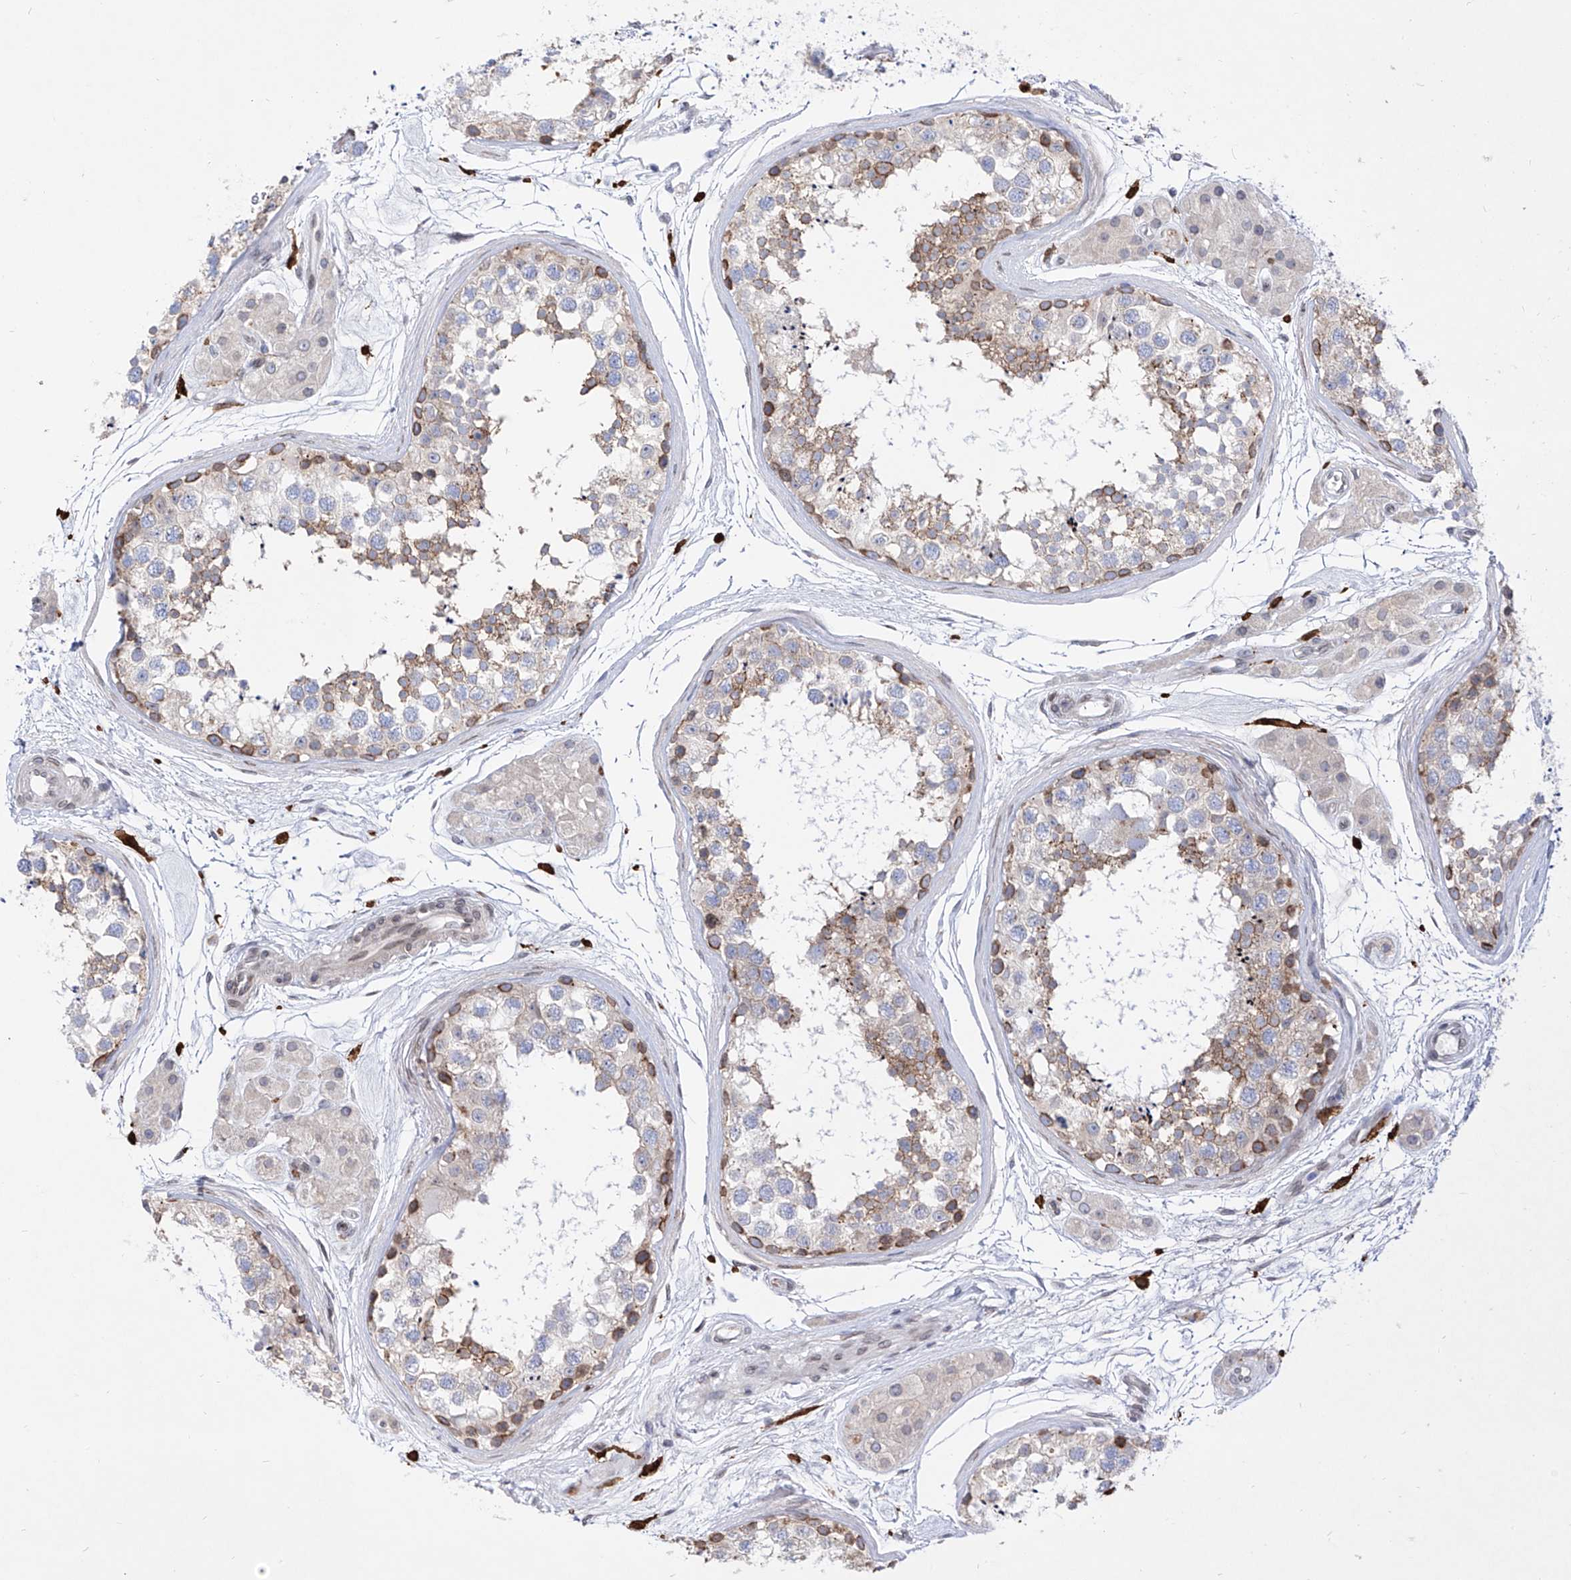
{"staining": {"intensity": "moderate", "quantity": "<25%", "location": "cytoplasmic/membranous"}, "tissue": "testis", "cell_type": "Cells in seminiferous ducts", "image_type": "normal", "snomed": [{"axis": "morphology", "description": "Normal tissue, NOS"}, {"axis": "topography", "description": "Testis"}], "caption": "Immunohistochemical staining of normal testis exhibits low levels of moderate cytoplasmic/membranous positivity in about <25% of cells in seminiferous ducts.", "gene": "LCLAT1", "patient": {"sex": "male", "age": 56}}